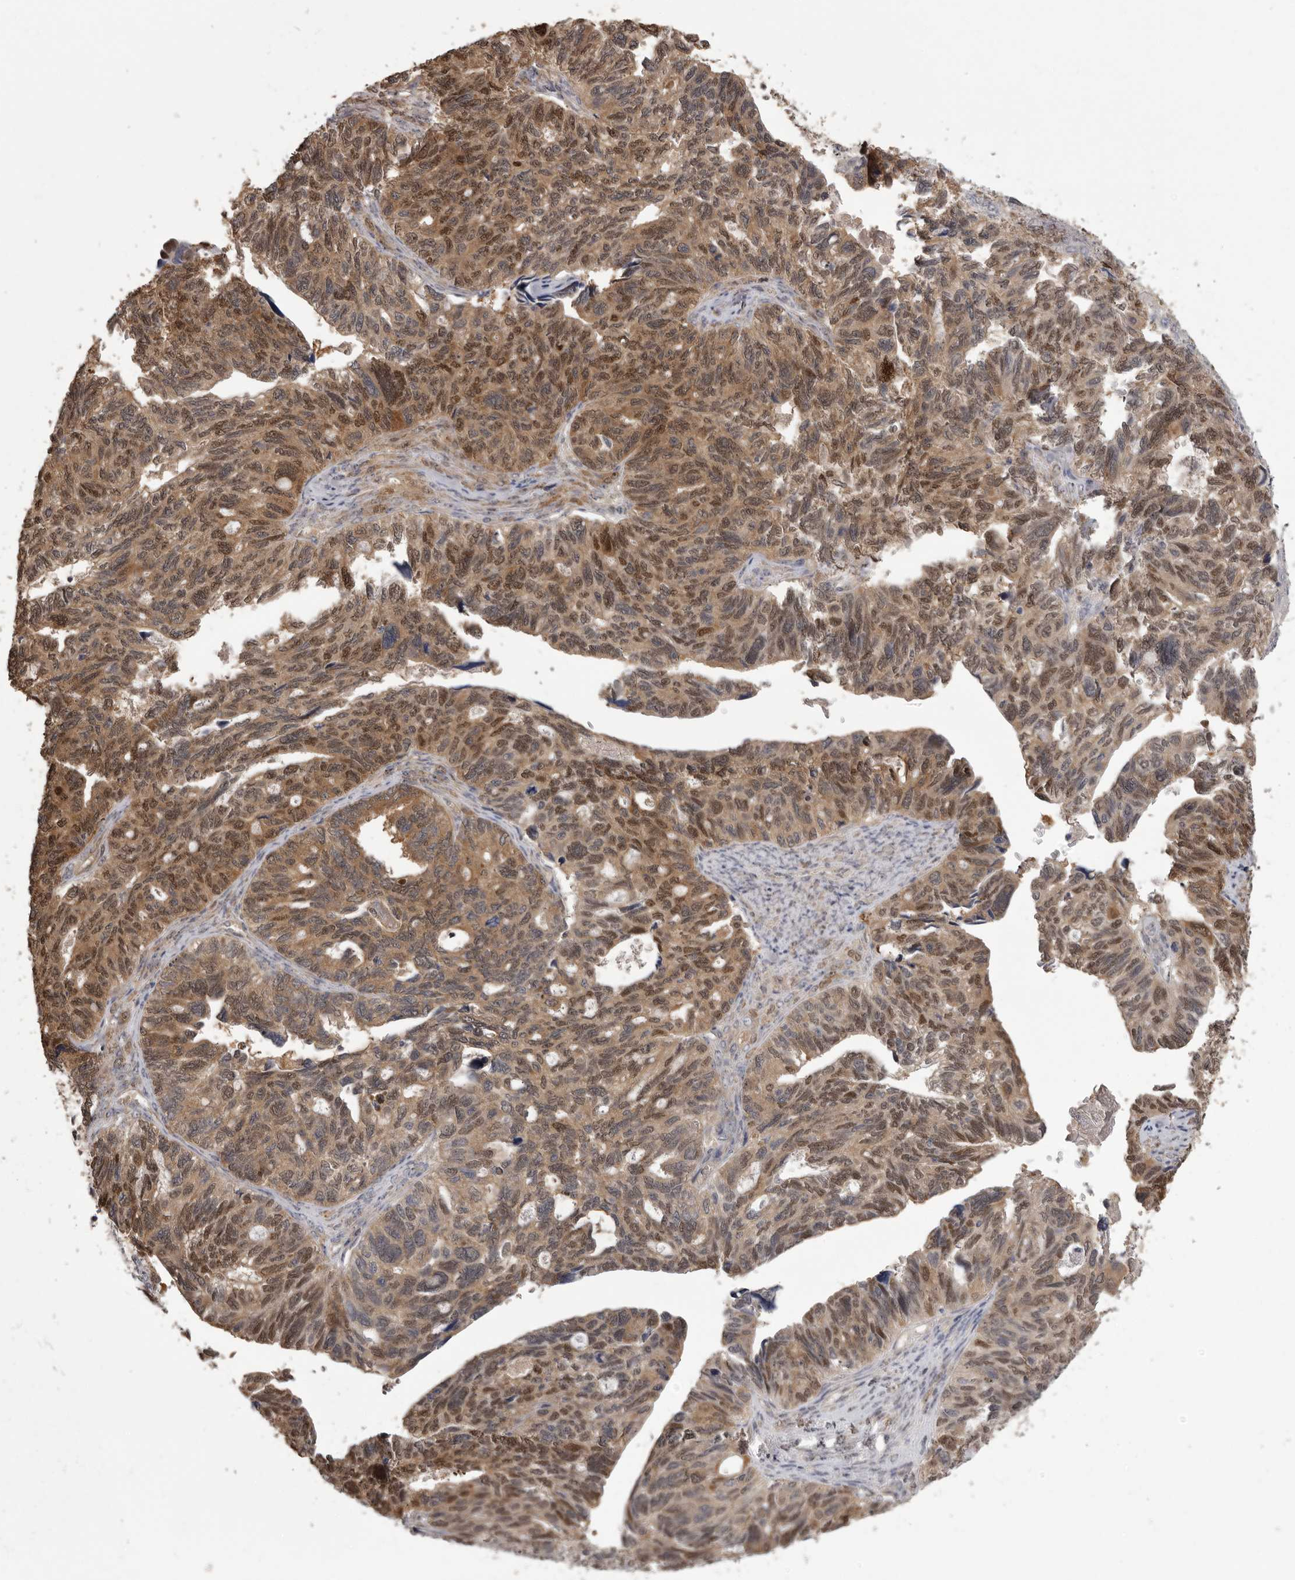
{"staining": {"intensity": "moderate", "quantity": ">75%", "location": "cytoplasmic/membranous,nuclear"}, "tissue": "ovarian cancer", "cell_type": "Tumor cells", "image_type": "cancer", "snomed": [{"axis": "morphology", "description": "Cystadenocarcinoma, serous, NOS"}, {"axis": "topography", "description": "Ovary"}], "caption": "Serous cystadenocarcinoma (ovarian) was stained to show a protein in brown. There is medium levels of moderate cytoplasmic/membranous and nuclear staining in approximately >75% of tumor cells.", "gene": "MDH1", "patient": {"sex": "female", "age": 79}}